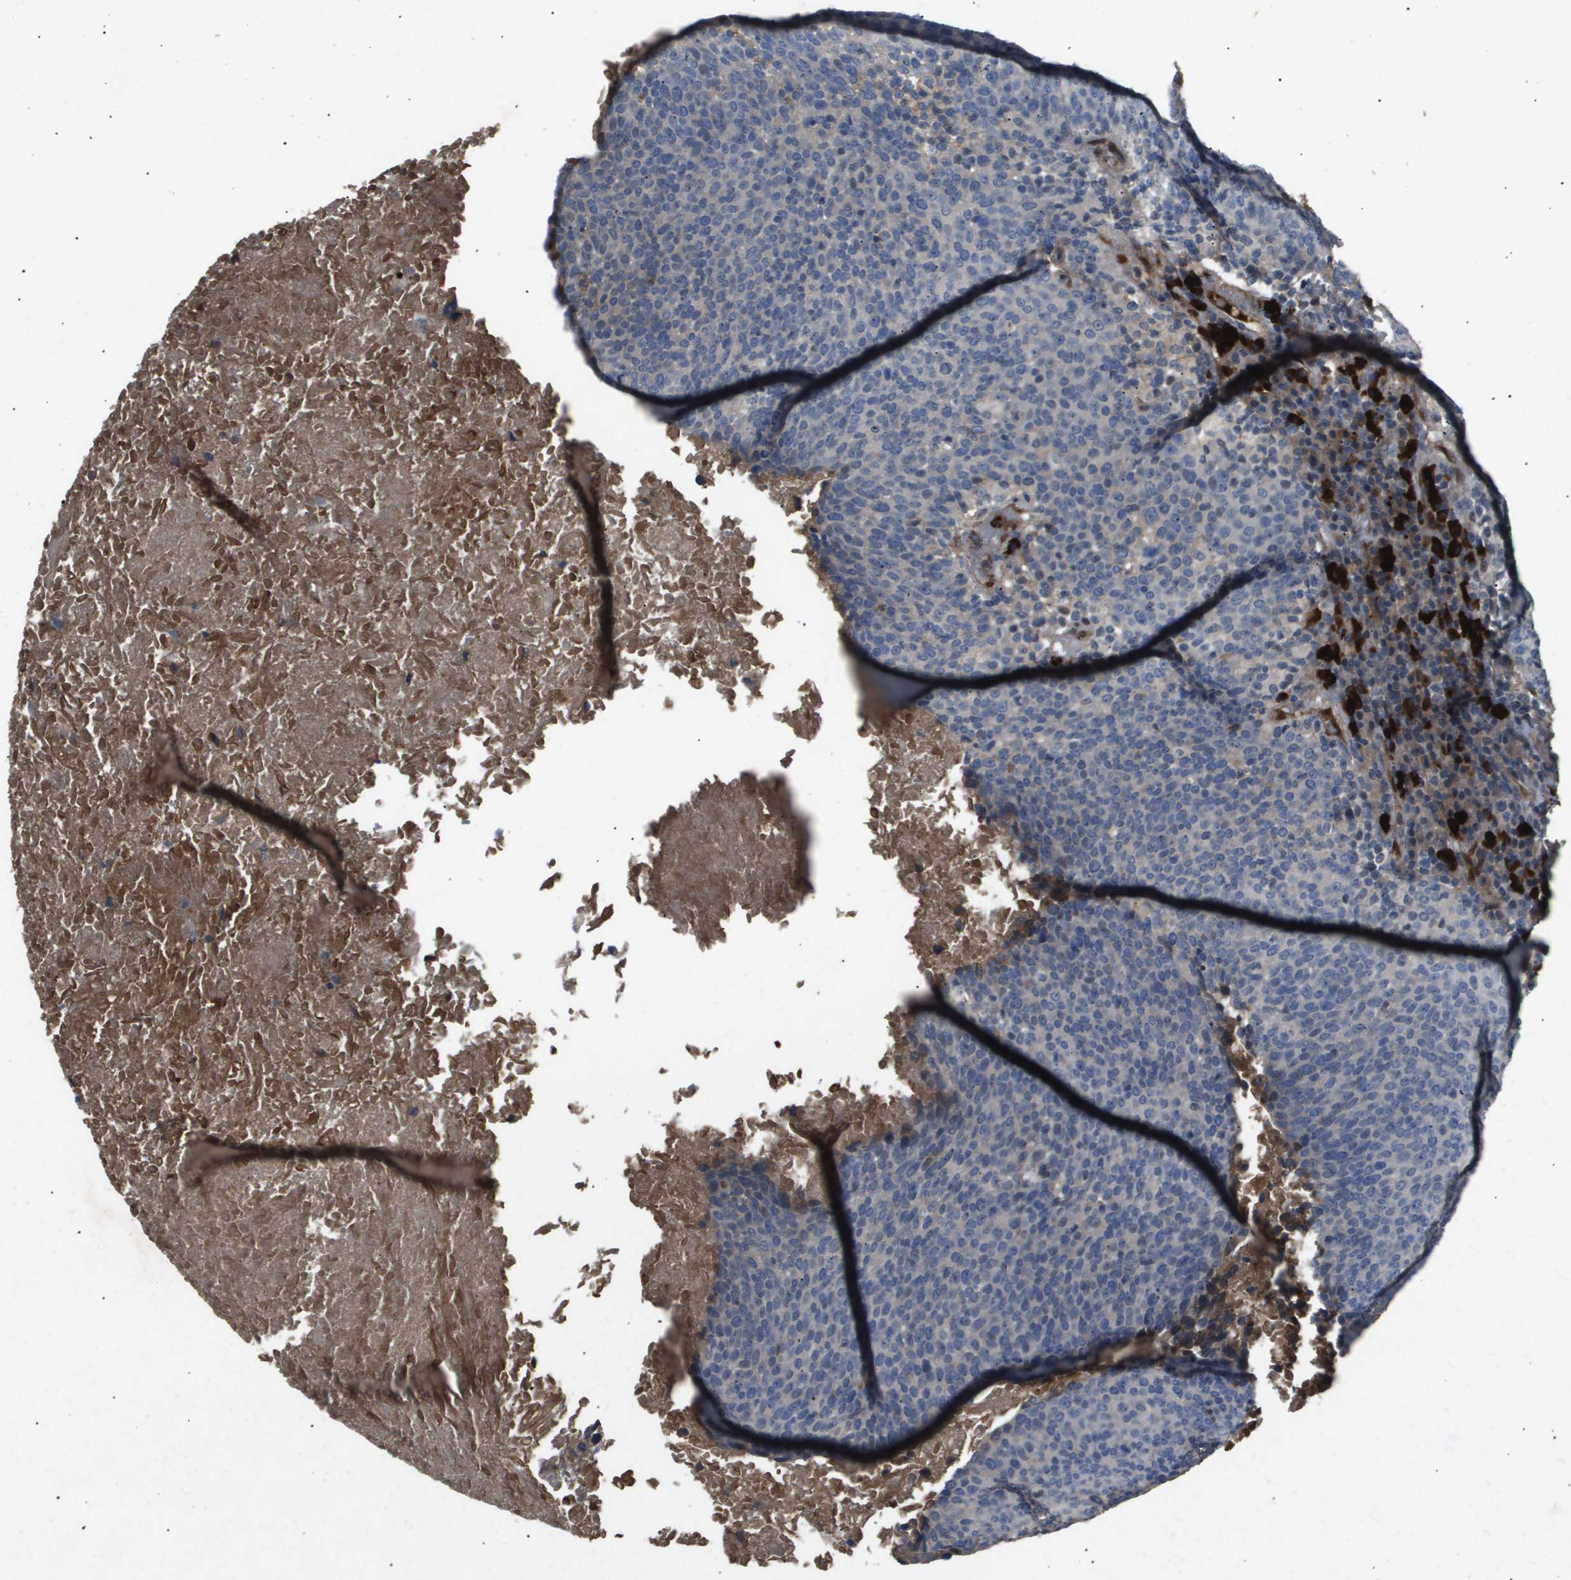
{"staining": {"intensity": "negative", "quantity": "none", "location": "none"}, "tissue": "head and neck cancer", "cell_type": "Tumor cells", "image_type": "cancer", "snomed": [{"axis": "morphology", "description": "Squamous cell carcinoma, NOS"}, {"axis": "morphology", "description": "Squamous cell carcinoma, metastatic, NOS"}, {"axis": "topography", "description": "Lymph node"}, {"axis": "topography", "description": "Head-Neck"}], "caption": "IHC of head and neck cancer (metastatic squamous cell carcinoma) displays no staining in tumor cells.", "gene": "ERG", "patient": {"sex": "male", "age": 62}}